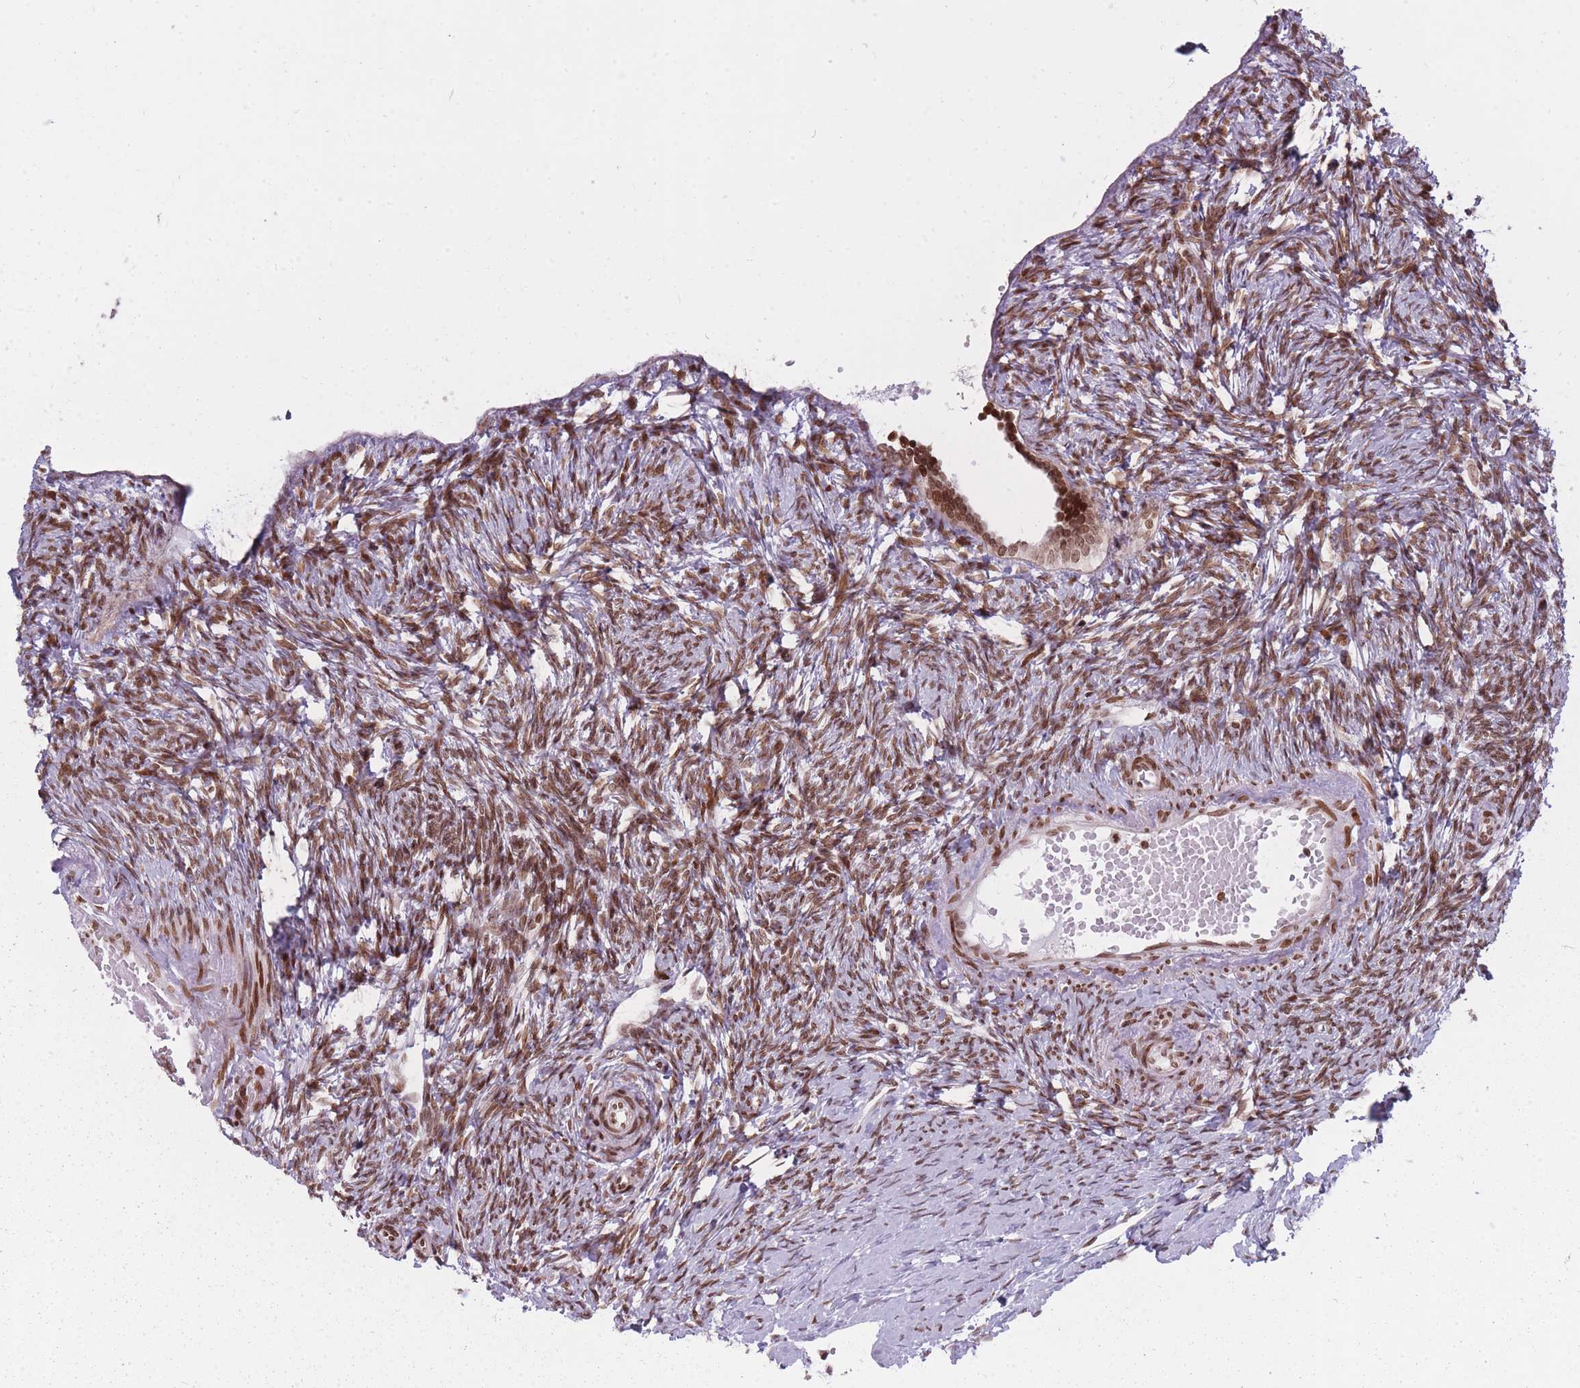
{"staining": {"intensity": "strong", "quantity": "25%-75%", "location": "nuclear"}, "tissue": "ovary", "cell_type": "Follicle cells", "image_type": "normal", "snomed": [{"axis": "morphology", "description": "Normal tissue, NOS"}, {"axis": "topography", "description": "Ovary"}], "caption": "Follicle cells reveal high levels of strong nuclear expression in about 25%-75% of cells in unremarkable ovary. Using DAB (3,3'-diaminobenzidine) (brown) and hematoxylin (blue) stains, captured at high magnification using brightfield microscopy.", "gene": "TMC6", "patient": {"sex": "female", "age": 51}}